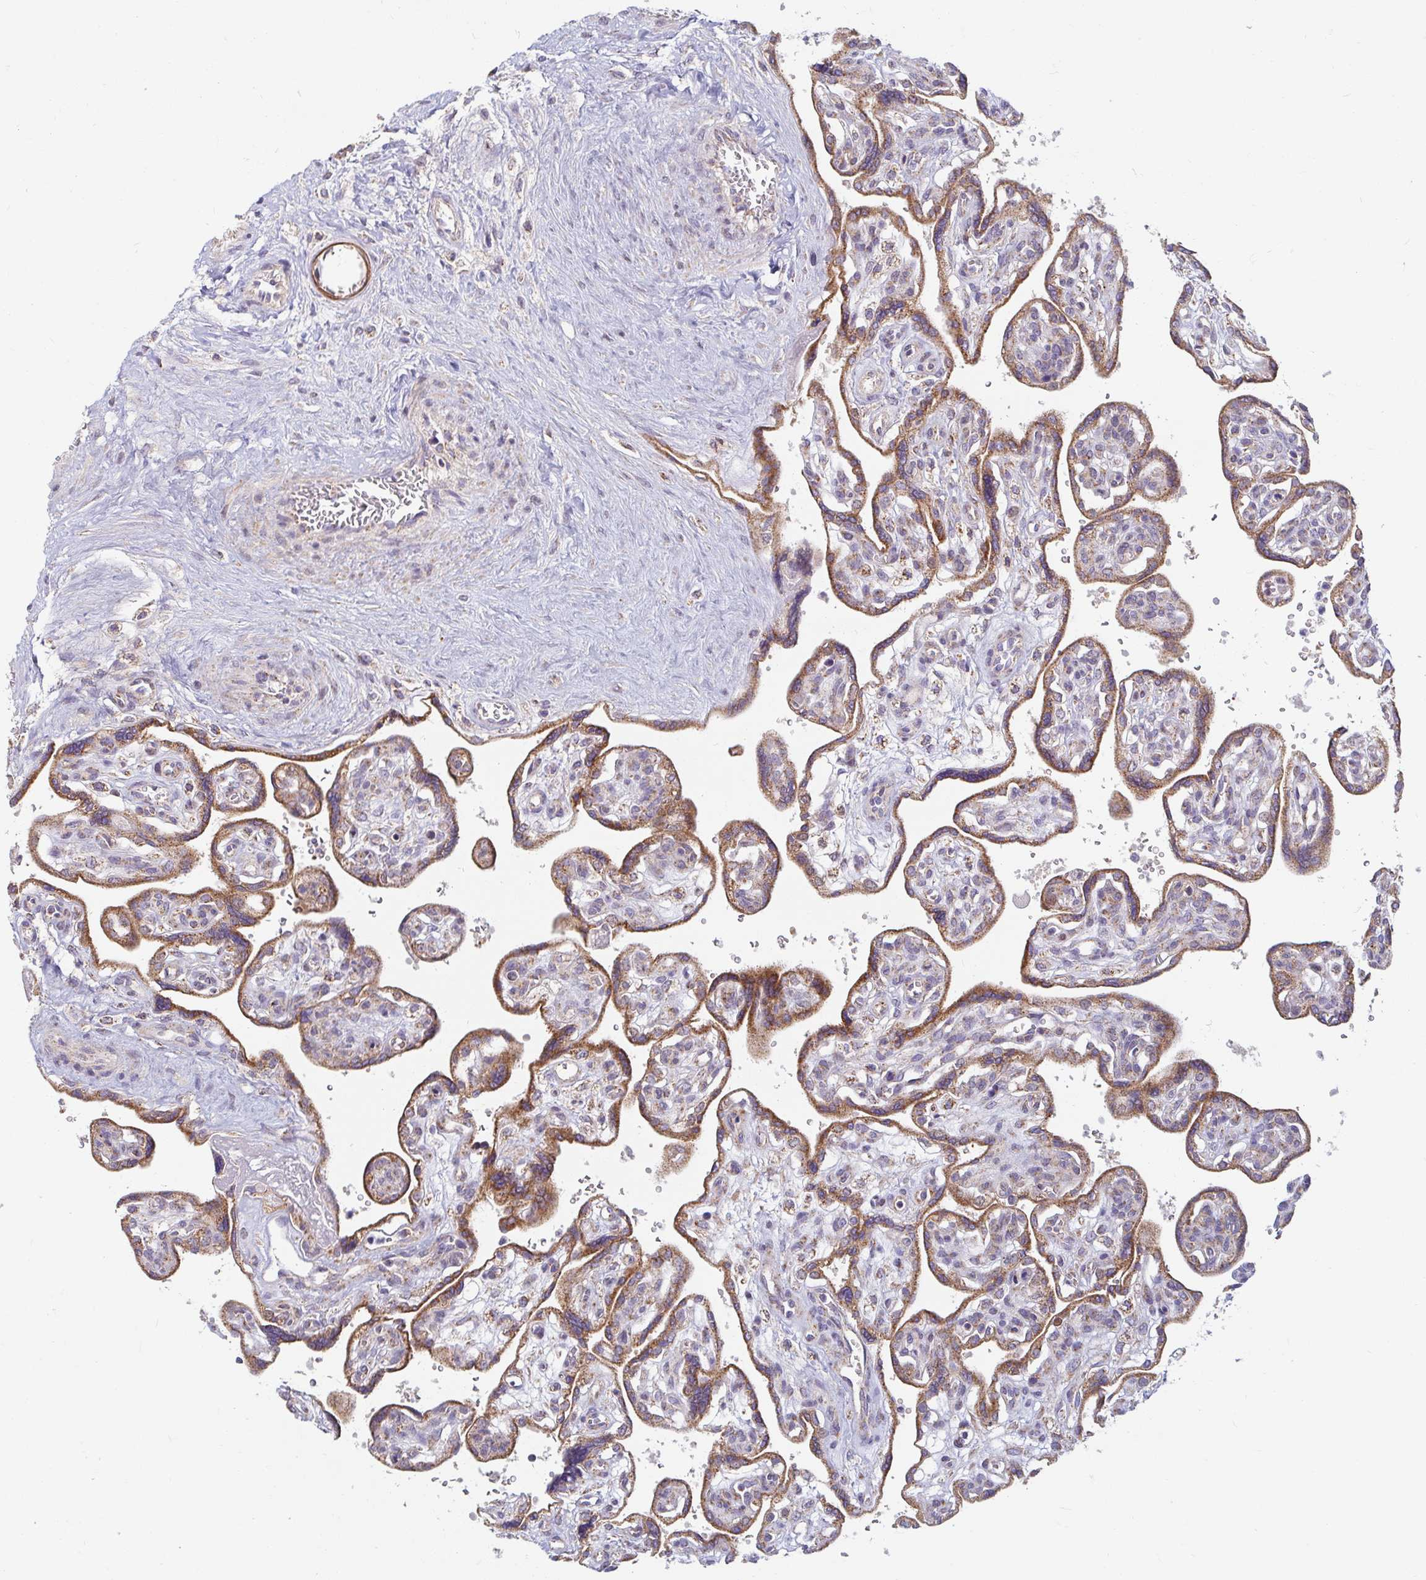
{"staining": {"intensity": "strong", "quantity": ">75%", "location": "cytoplasmic/membranous"}, "tissue": "placenta", "cell_type": "Decidual cells", "image_type": "normal", "snomed": [{"axis": "morphology", "description": "Normal tissue, NOS"}, {"axis": "topography", "description": "Placenta"}], "caption": "Benign placenta displays strong cytoplasmic/membranous expression in about >75% of decidual cells, visualized by immunohistochemistry. (Stains: DAB (3,3'-diaminobenzidine) in brown, nuclei in blue, Microscopy: brightfield microscopy at high magnification).", "gene": "SKP2", "patient": {"sex": "female", "age": 39}}